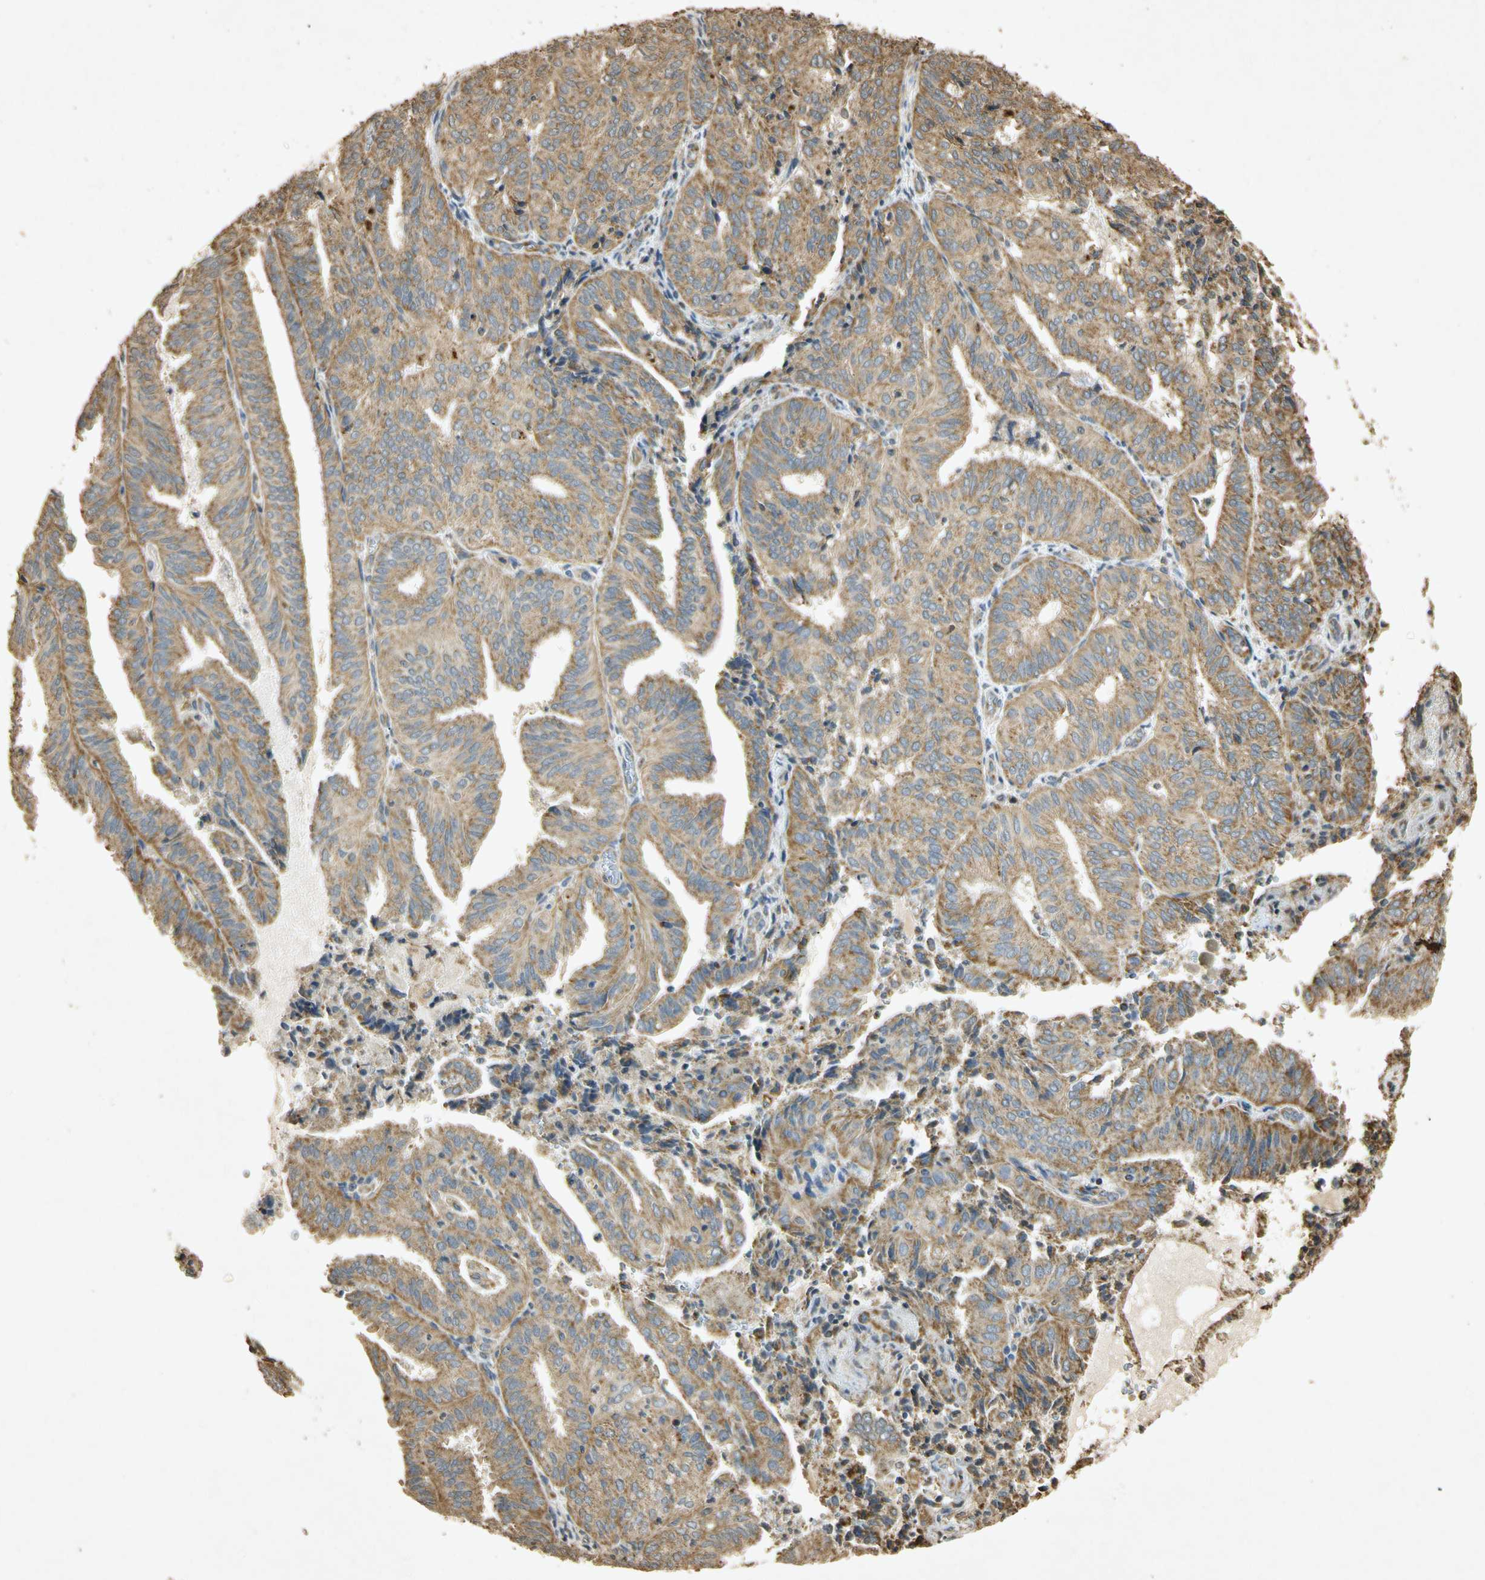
{"staining": {"intensity": "moderate", "quantity": ">75%", "location": "cytoplasmic/membranous"}, "tissue": "endometrial cancer", "cell_type": "Tumor cells", "image_type": "cancer", "snomed": [{"axis": "morphology", "description": "Adenocarcinoma, NOS"}, {"axis": "topography", "description": "Uterus"}], "caption": "A brown stain shows moderate cytoplasmic/membranous expression of a protein in endometrial adenocarcinoma tumor cells. The staining is performed using DAB (3,3'-diaminobenzidine) brown chromogen to label protein expression. The nuclei are counter-stained blue using hematoxylin.", "gene": "PRDX3", "patient": {"sex": "female", "age": 60}}